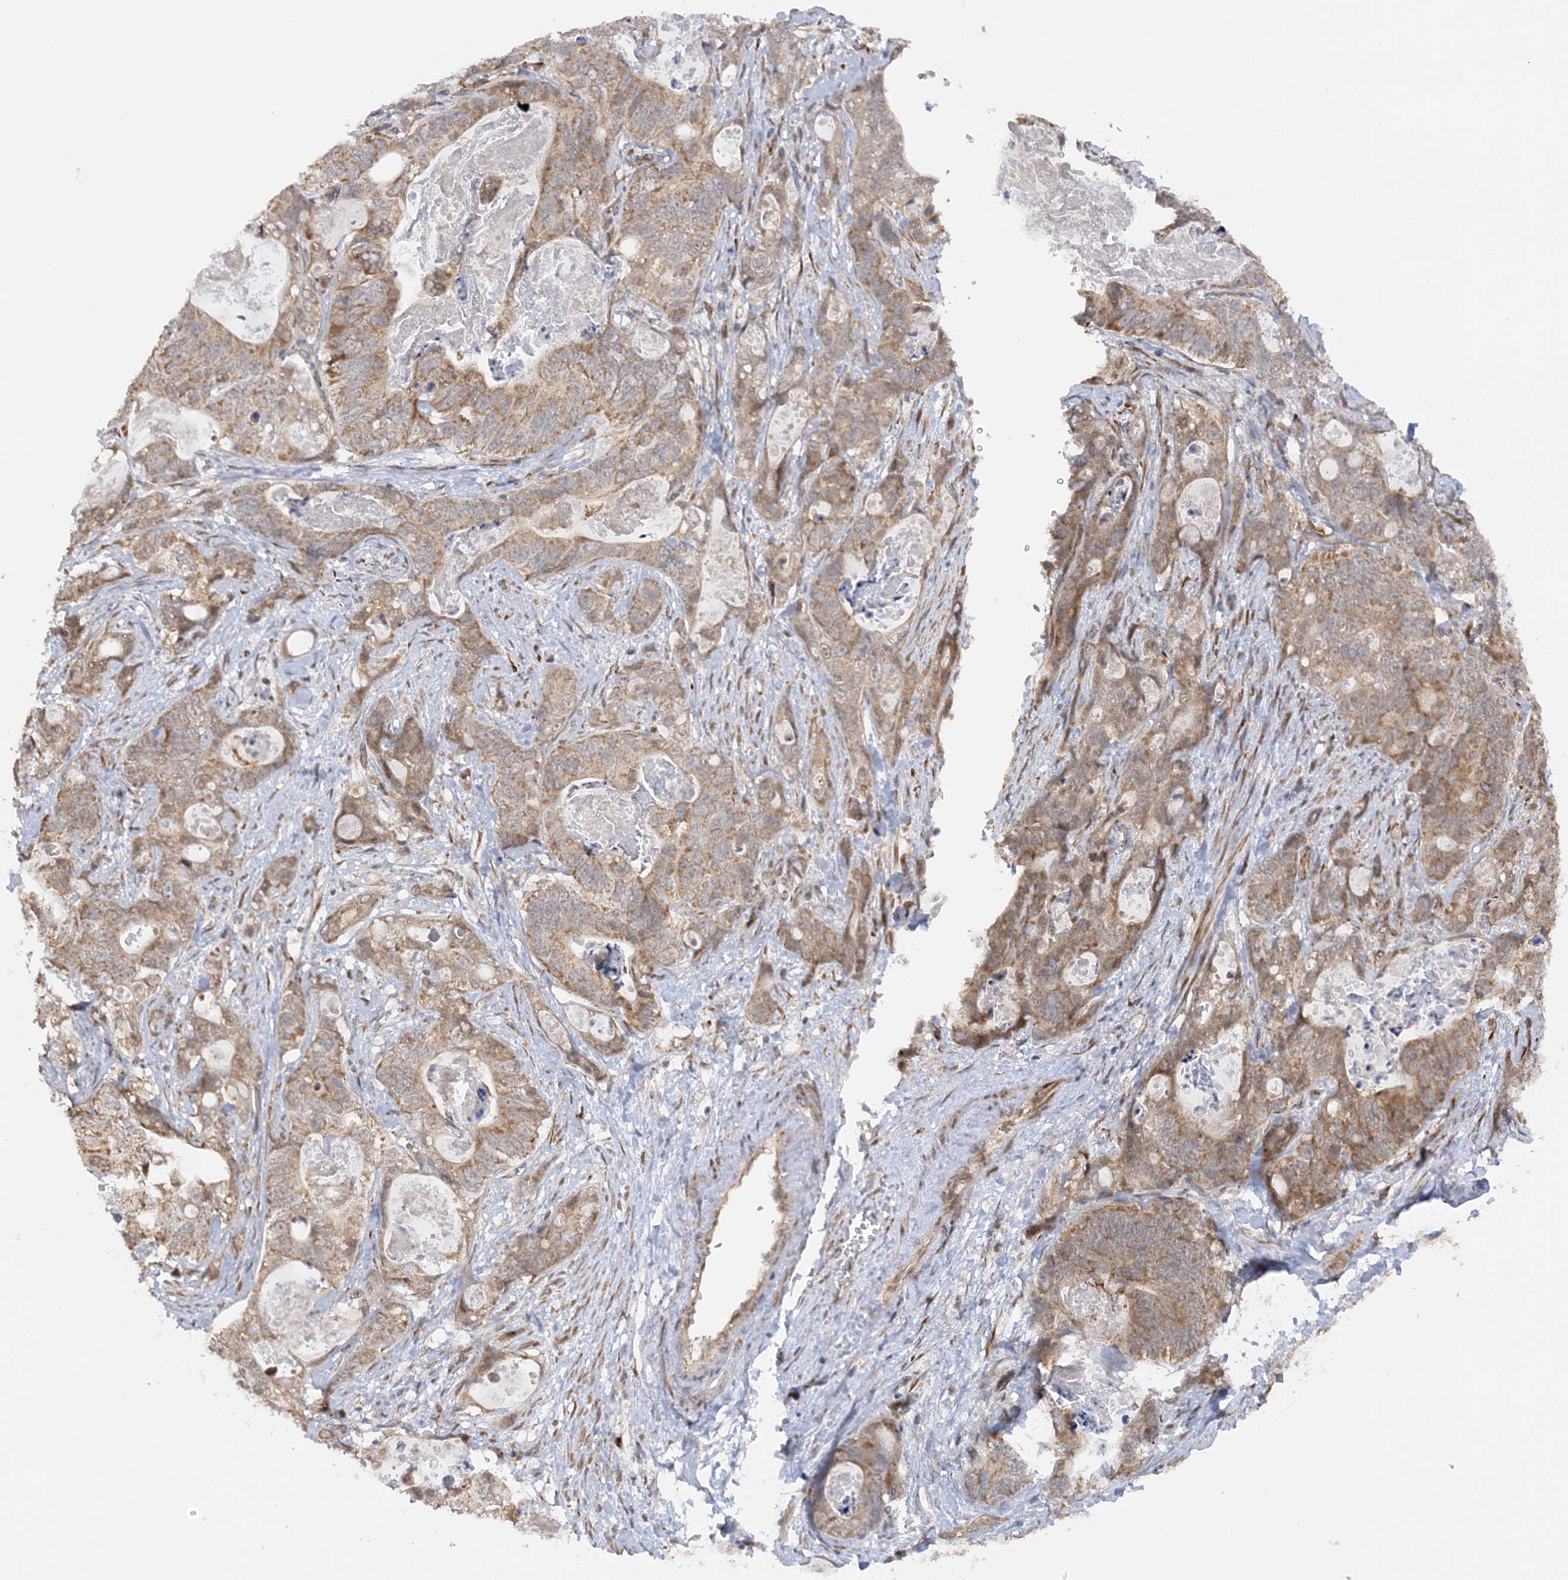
{"staining": {"intensity": "moderate", "quantity": ">75%", "location": "cytoplasmic/membranous"}, "tissue": "stomach cancer", "cell_type": "Tumor cells", "image_type": "cancer", "snomed": [{"axis": "morphology", "description": "Normal tissue, NOS"}, {"axis": "morphology", "description": "Adenocarcinoma, NOS"}, {"axis": "topography", "description": "Stomach"}], "caption": "Immunohistochemical staining of human stomach adenocarcinoma displays medium levels of moderate cytoplasmic/membranous protein staining in approximately >75% of tumor cells.", "gene": "MRPL47", "patient": {"sex": "female", "age": 89}}